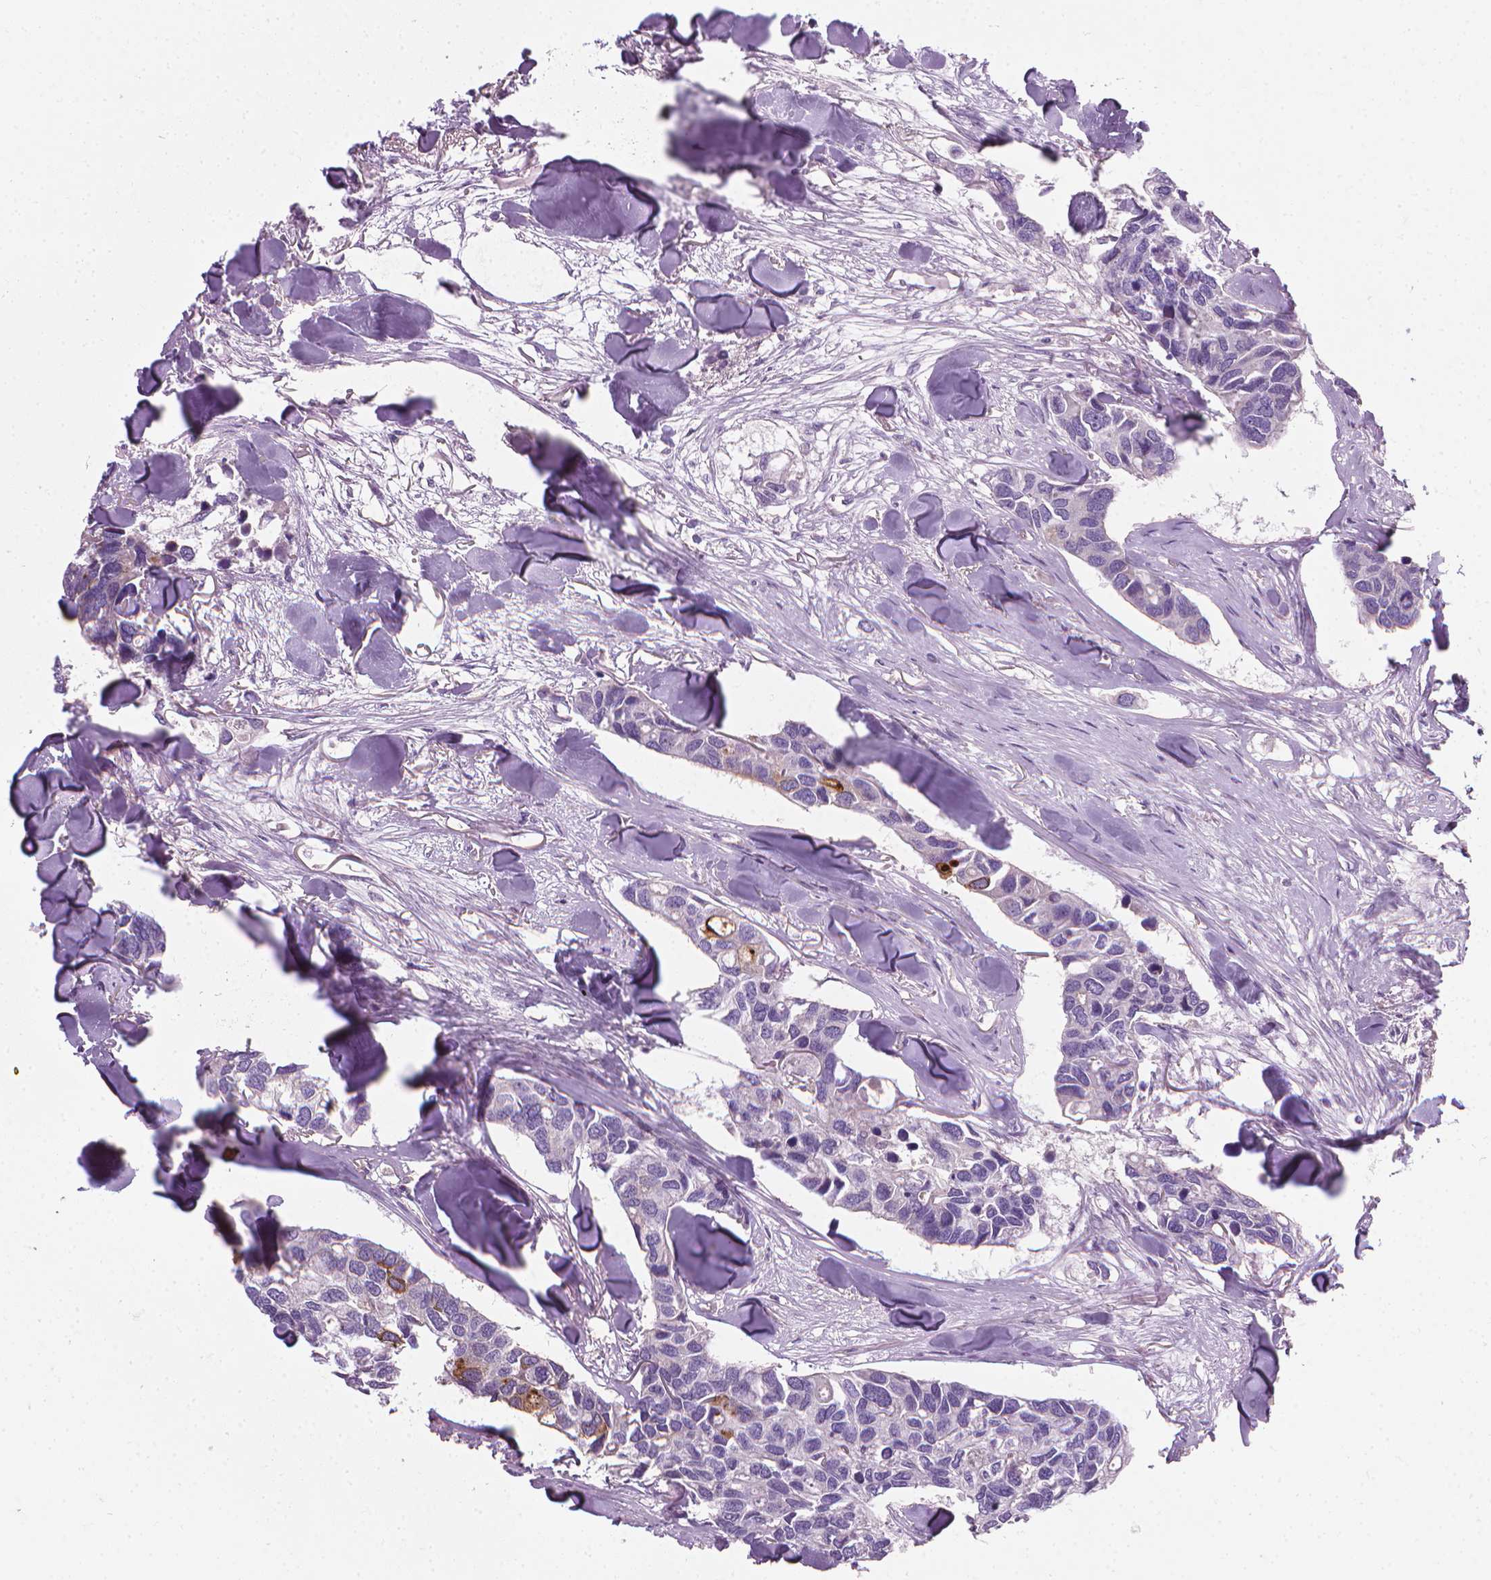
{"staining": {"intensity": "strong", "quantity": "<25%", "location": "cytoplasmic/membranous"}, "tissue": "breast cancer", "cell_type": "Tumor cells", "image_type": "cancer", "snomed": [{"axis": "morphology", "description": "Duct carcinoma"}, {"axis": "topography", "description": "Breast"}], "caption": "A histopathology image showing strong cytoplasmic/membranous expression in approximately <25% of tumor cells in breast infiltrating ductal carcinoma, as visualized by brown immunohistochemical staining.", "gene": "RIIAD1", "patient": {"sex": "female", "age": 83}}